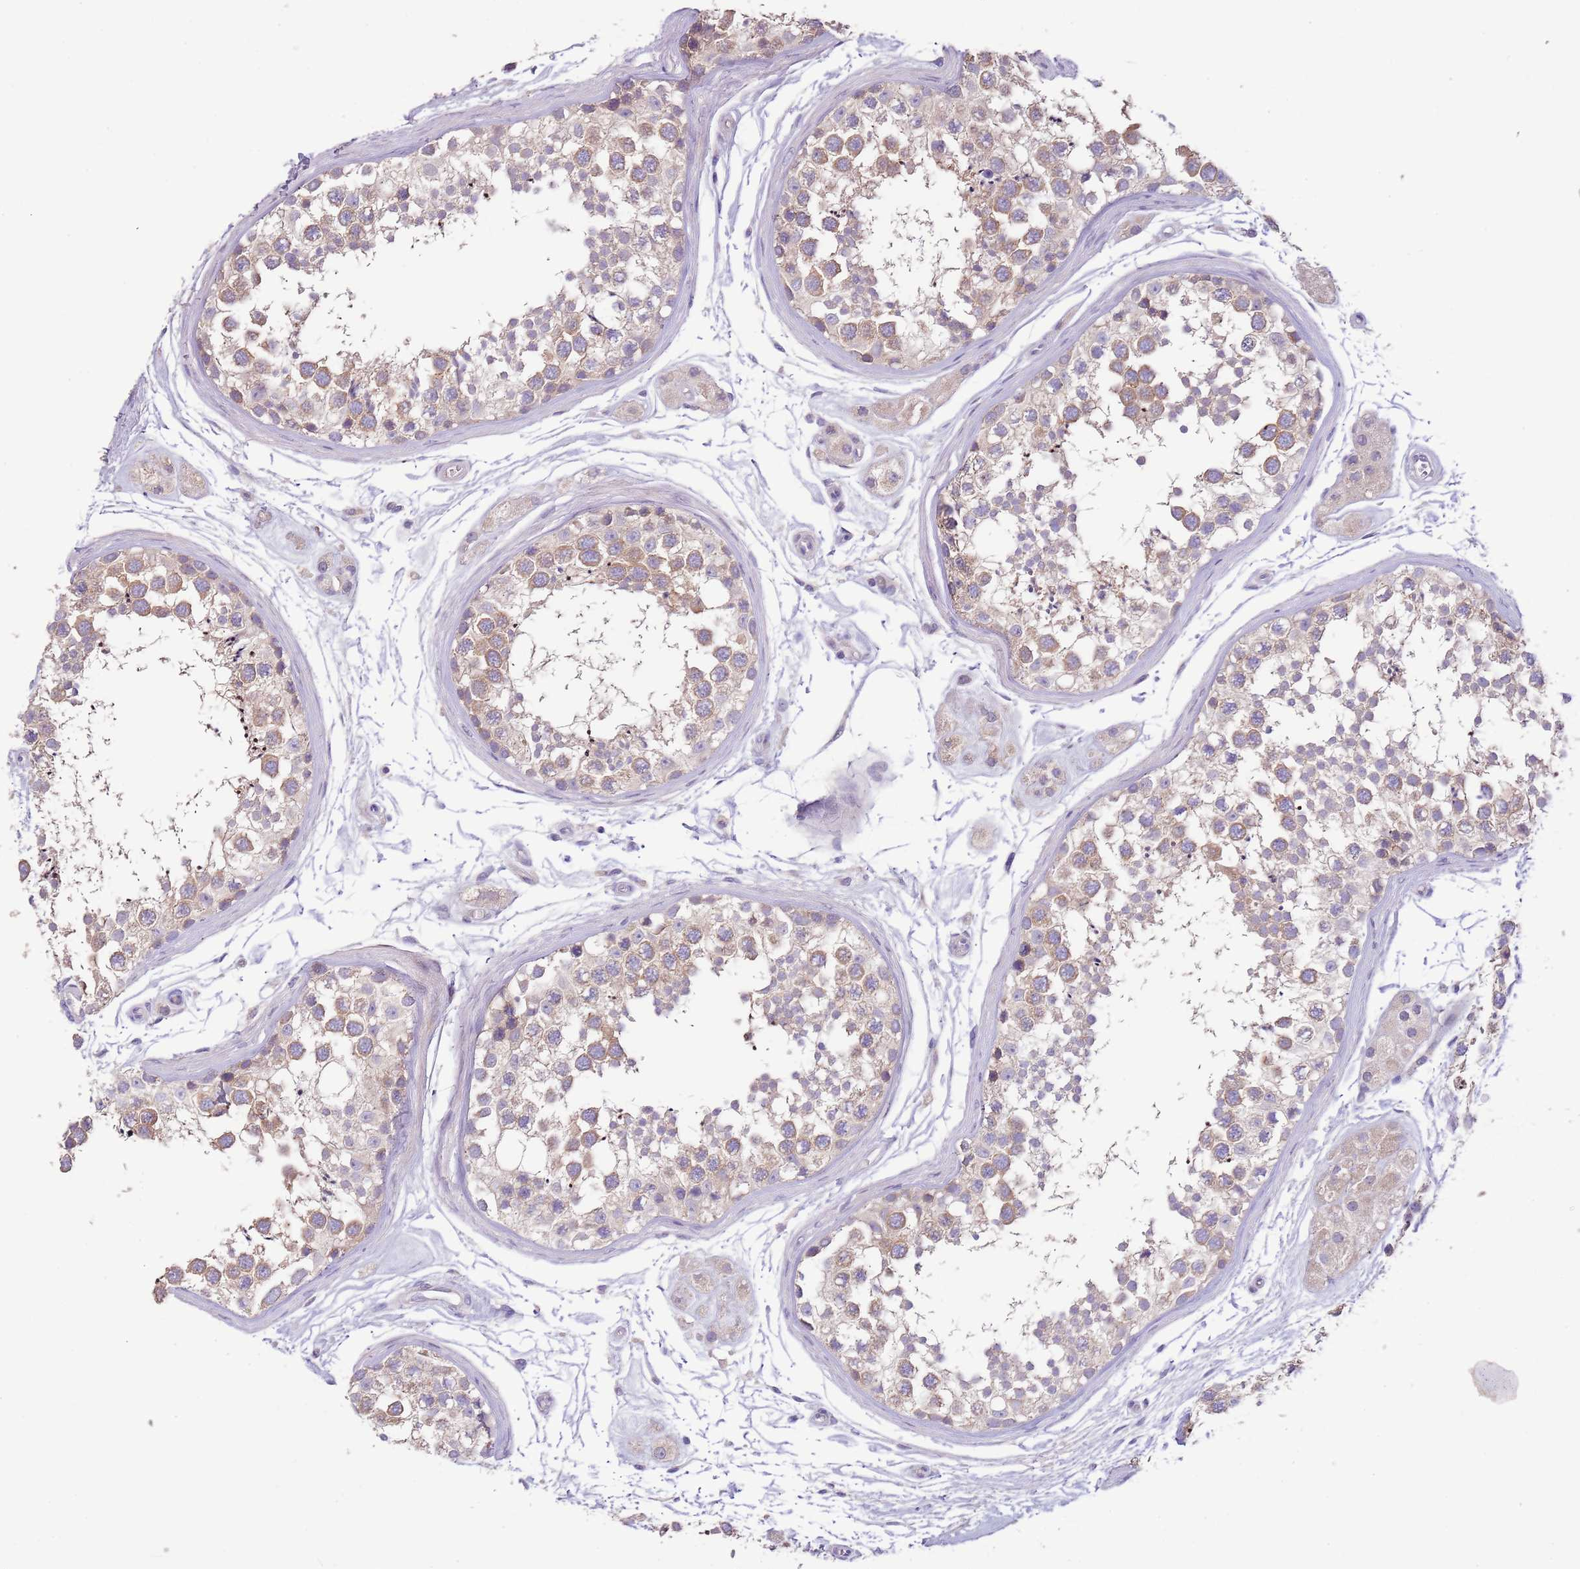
{"staining": {"intensity": "moderate", "quantity": "25%-75%", "location": "cytoplasmic/membranous"}, "tissue": "testis", "cell_type": "Cells in seminiferous ducts", "image_type": "normal", "snomed": [{"axis": "morphology", "description": "Normal tissue, NOS"}, {"axis": "topography", "description": "Testis"}], "caption": "About 25%-75% of cells in seminiferous ducts in benign testis display moderate cytoplasmic/membranous protein staining as visualized by brown immunohistochemical staining.", "gene": "ZNF658", "patient": {"sex": "male", "age": 56}}